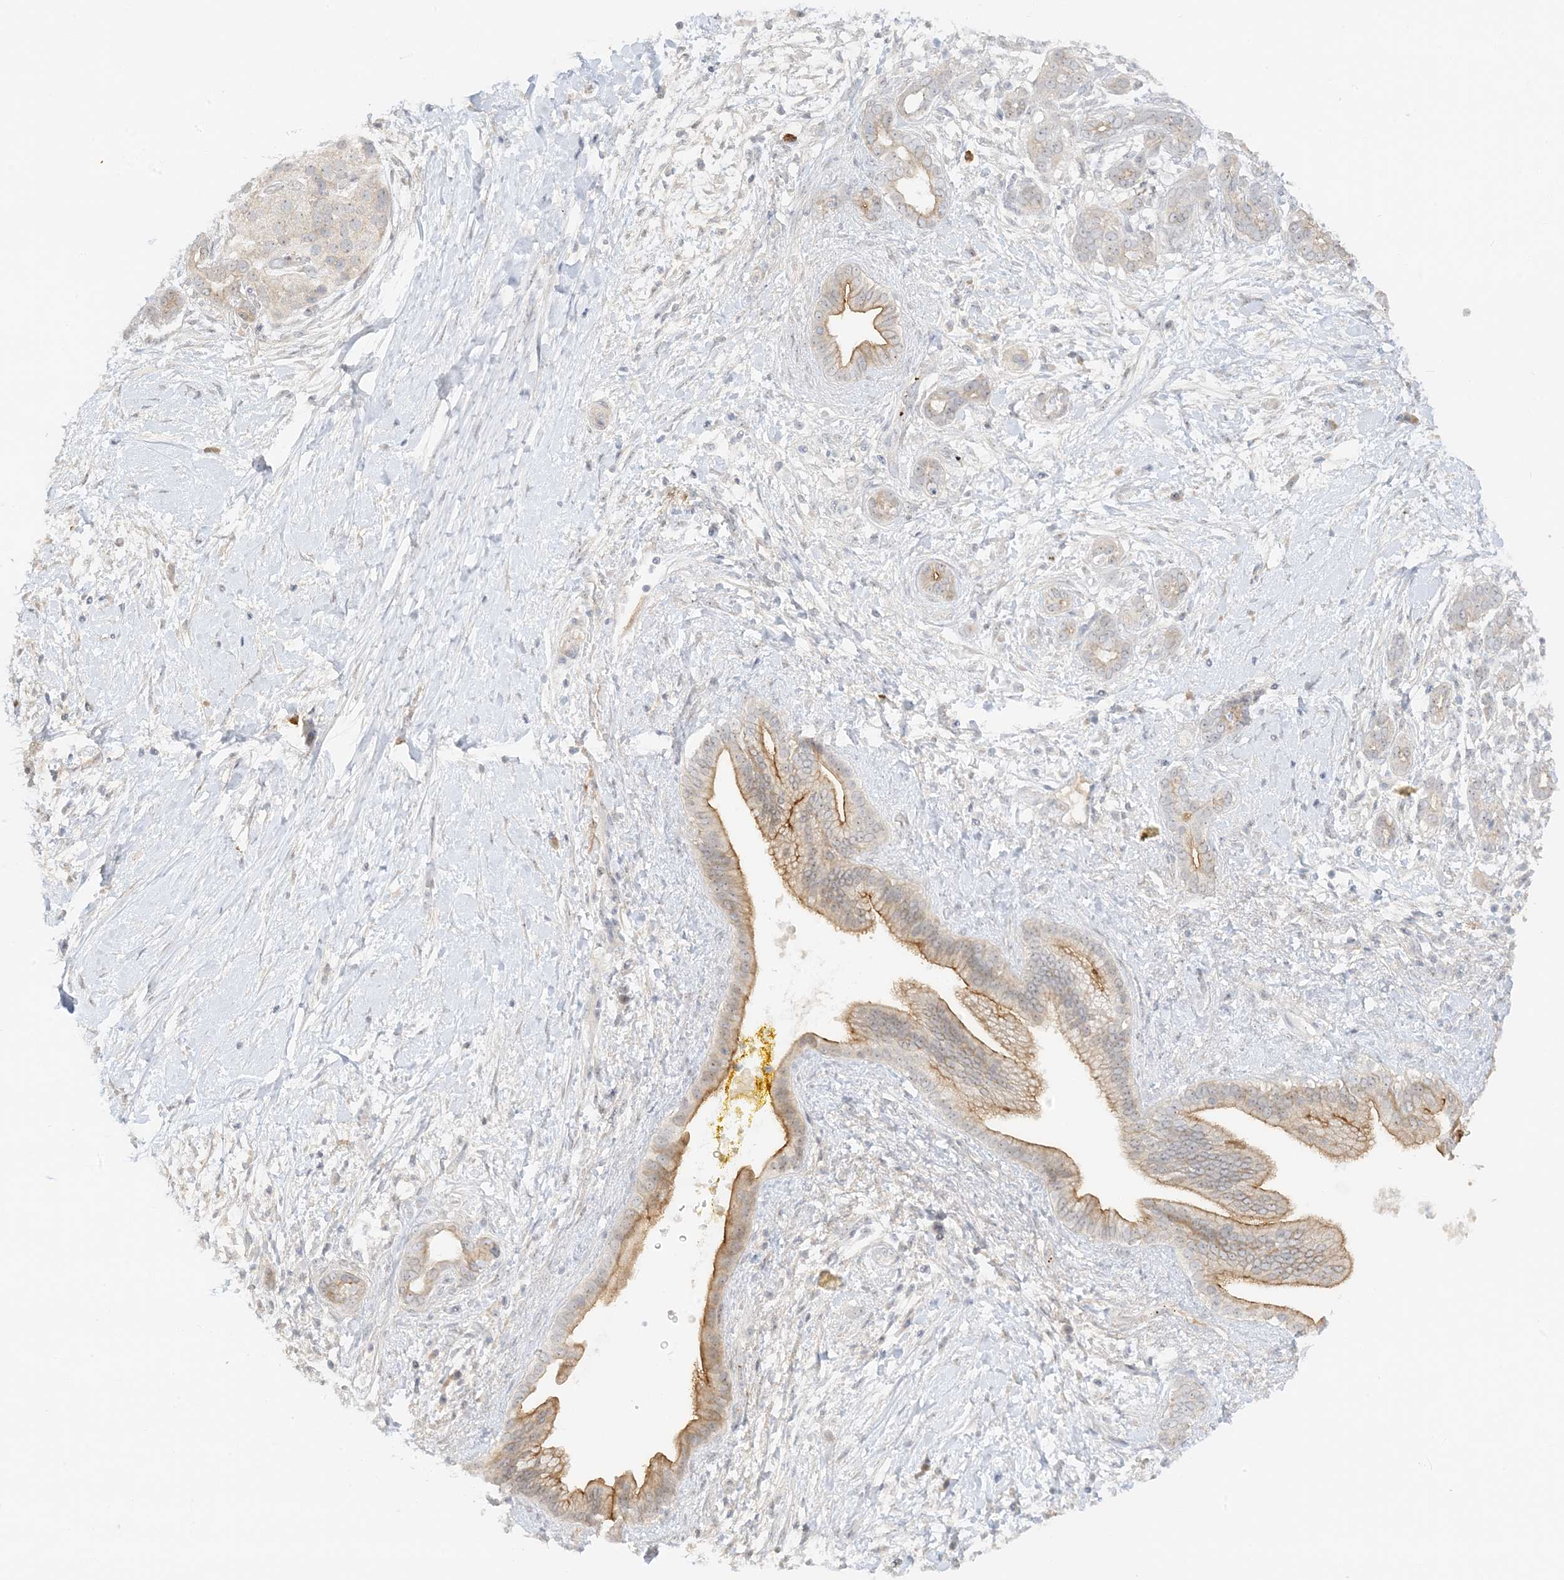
{"staining": {"intensity": "weak", "quantity": "<25%", "location": "cytoplasmic/membranous"}, "tissue": "pancreatic cancer", "cell_type": "Tumor cells", "image_type": "cancer", "snomed": [{"axis": "morphology", "description": "Adenocarcinoma, NOS"}, {"axis": "topography", "description": "Pancreas"}], "caption": "A high-resolution photomicrograph shows IHC staining of pancreatic cancer (adenocarcinoma), which reveals no significant staining in tumor cells.", "gene": "ETAA1", "patient": {"sex": "male", "age": 58}}